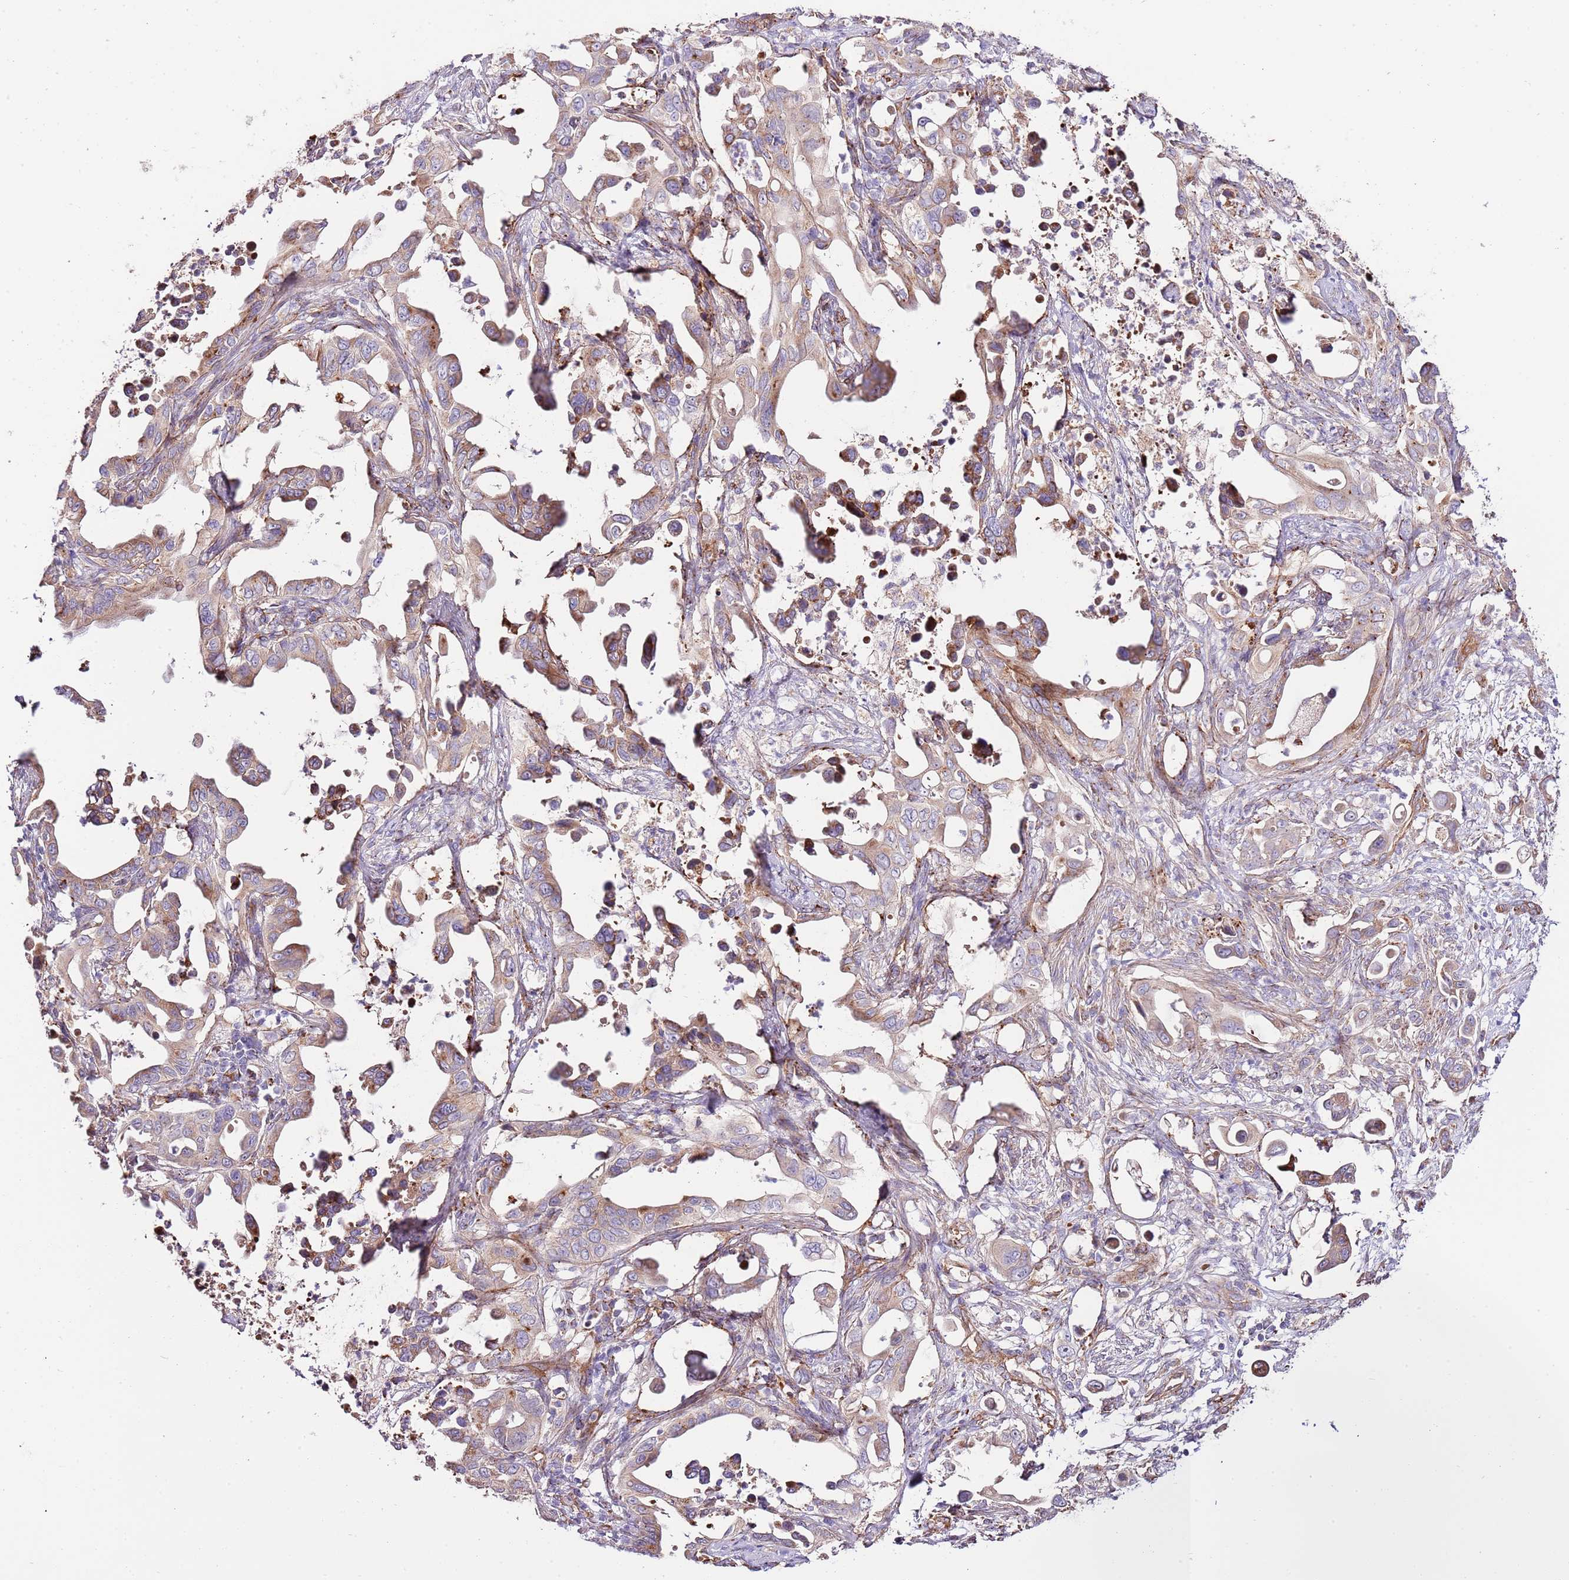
{"staining": {"intensity": "moderate", "quantity": "25%-75%", "location": "cytoplasmic/membranous"}, "tissue": "pancreatic cancer", "cell_type": "Tumor cells", "image_type": "cancer", "snomed": [{"axis": "morphology", "description": "Adenocarcinoma, NOS"}, {"axis": "topography", "description": "Pancreas"}], "caption": "Immunohistochemical staining of human pancreatic adenocarcinoma demonstrates moderate cytoplasmic/membranous protein expression in about 25%-75% of tumor cells.", "gene": "DOCK6", "patient": {"sex": "male", "age": 61}}